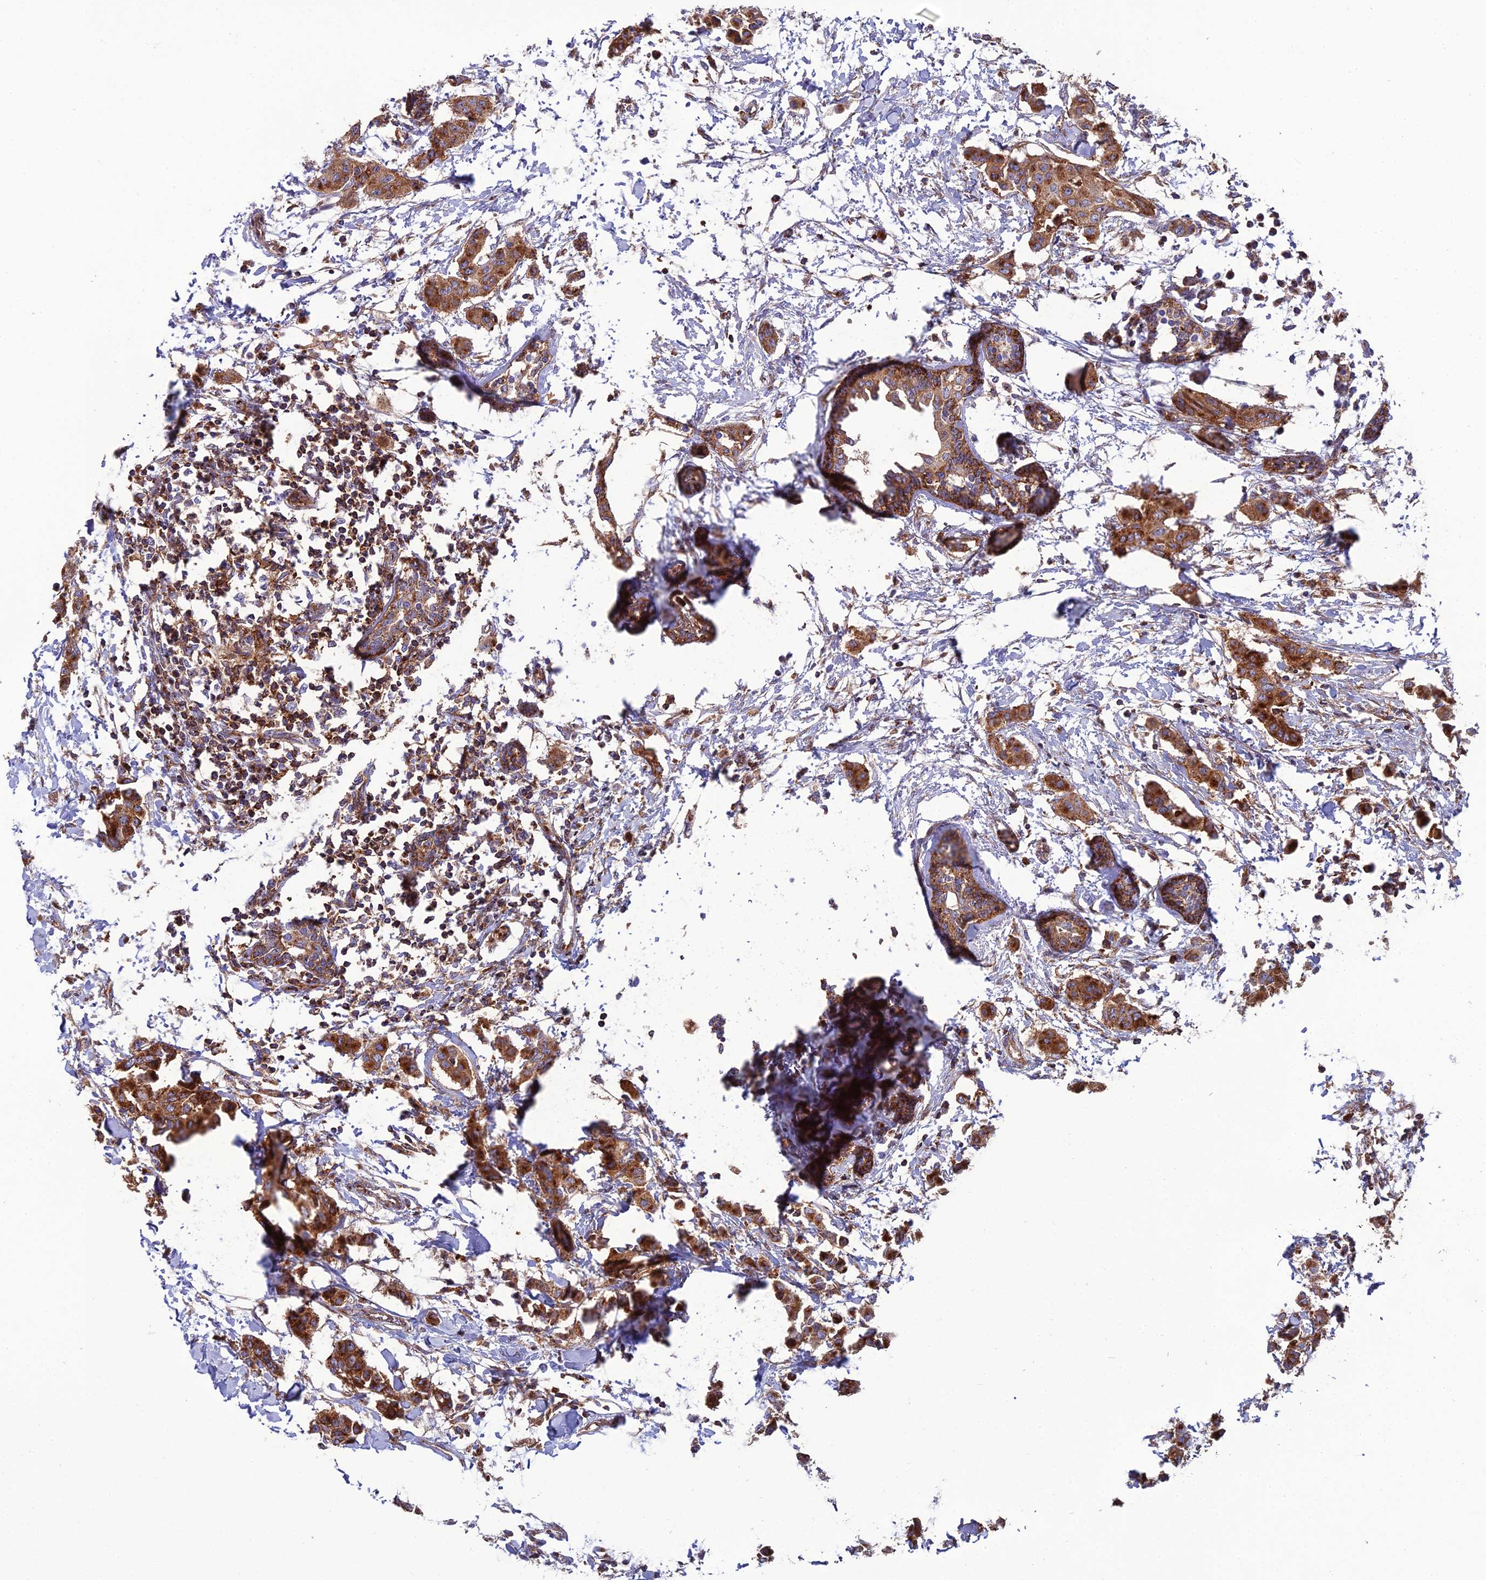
{"staining": {"intensity": "strong", "quantity": ">75%", "location": "cytoplasmic/membranous"}, "tissue": "breast cancer", "cell_type": "Tumor cells", "image_type": "cancer", "snomed": [{"axis": "morphology", "description": "Duct carcinoma"}, {"axis": "topography", "description": "Breast"}], "caption": "DAB immunohistochemical staining of human breast cancer (intraductal carcinoma) demonstrates strong cytoplasmic/membranous protein expression in about >75% of tumor cells.", "gene": "LNPEP", "patient": {"sex": "female", "age": 40}}